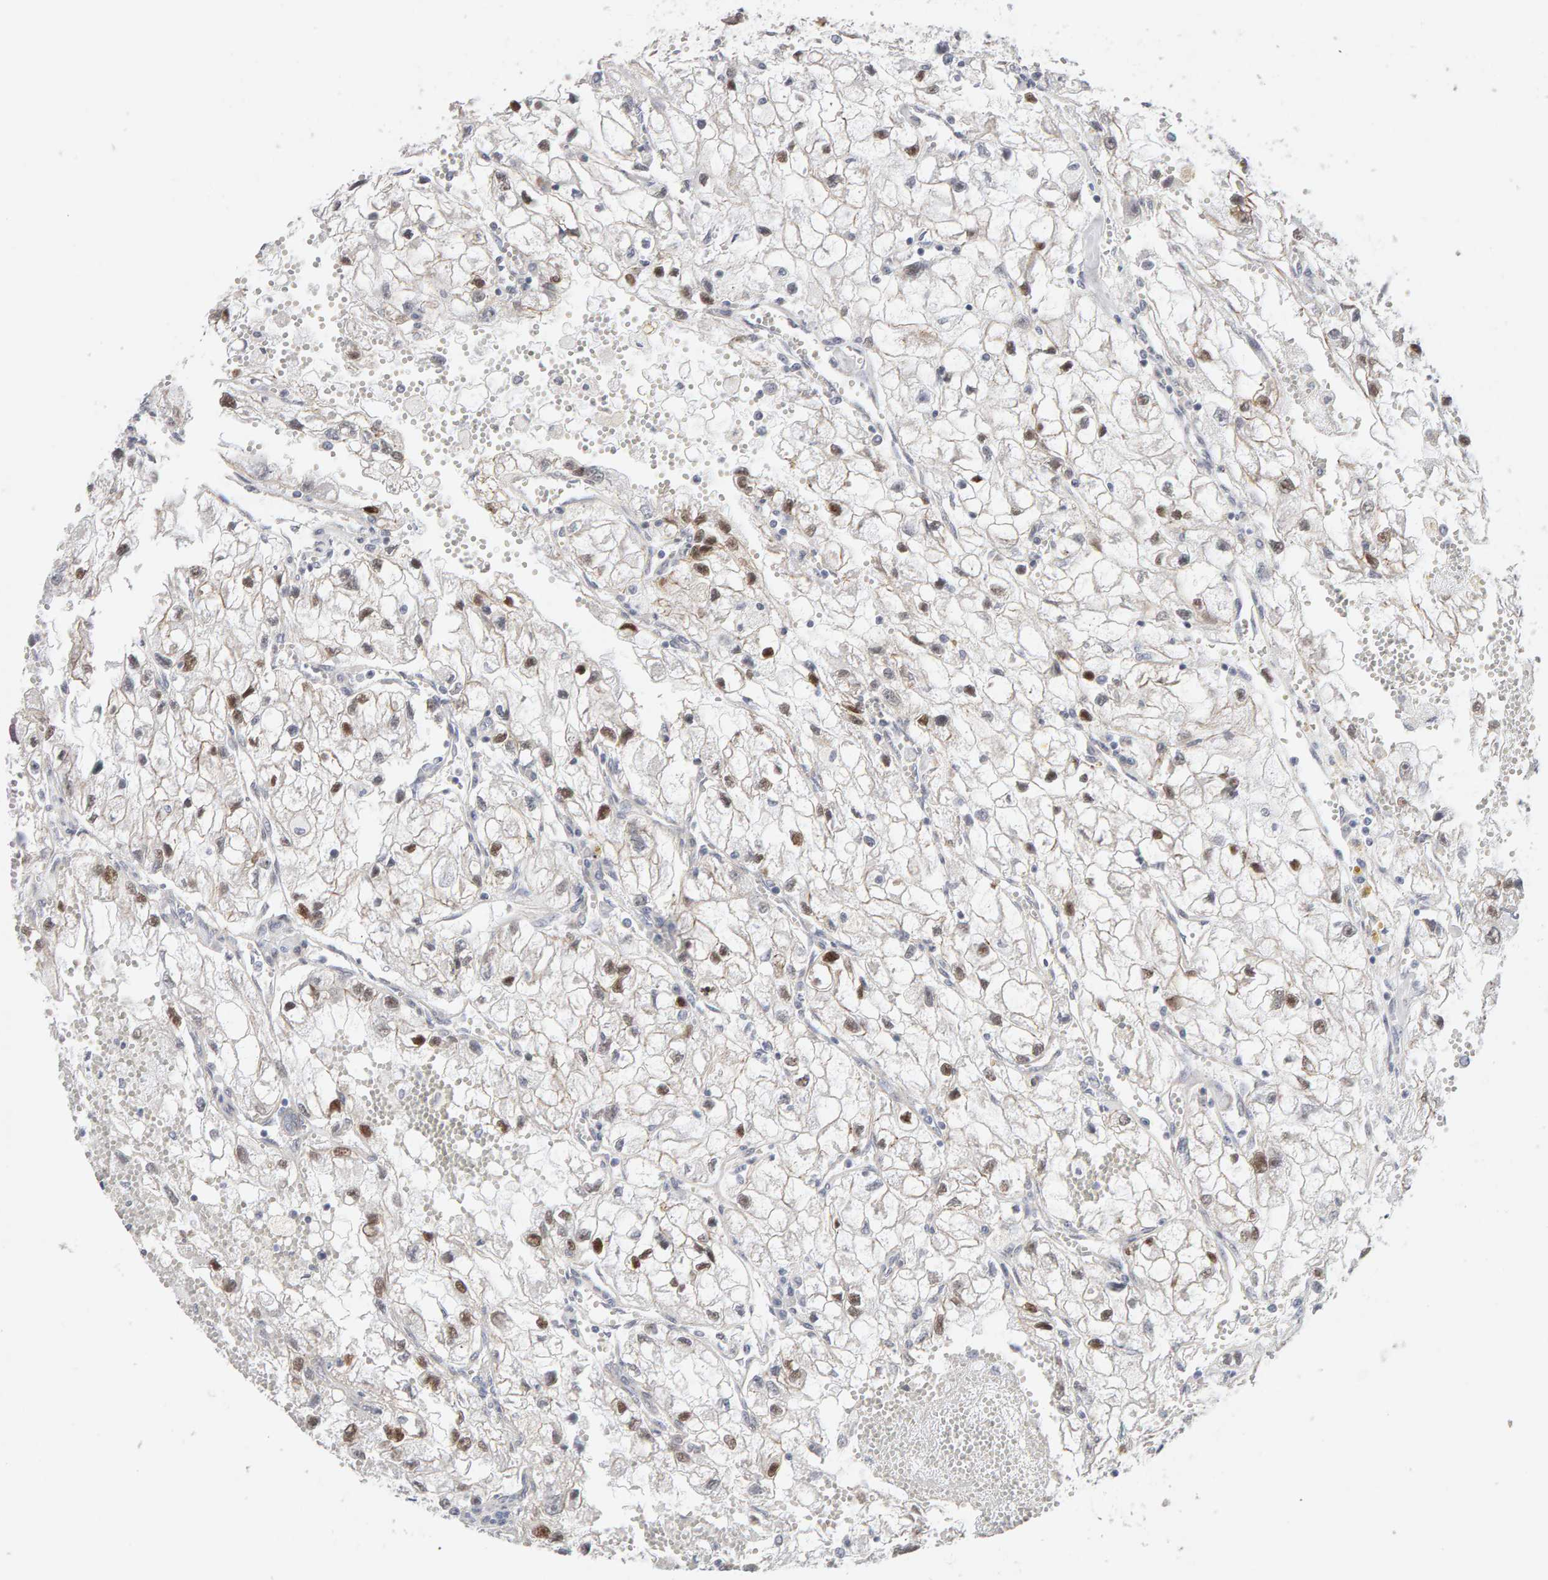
{"staining": {"intensity": "moderate", "quantity": ">75%", "location": "nuclear"}, "tissue": "renal cancer", "cell_type": "Tumor cells", "image_type": "cancer", "snomed": [{"axis": "morphology", "description": "Adenocarcinoma, NOS"}, {"axis": "topography", "description": "Kidney"}], "caption": "Immunohistochemical staining of human renal cancer shows moderate nuclear protein staining in approximately >75% of tumor cells. (Stains: DAB in brown, nuclei in blue, Microscopy: brightfield microscopy at high magnification).", "gene": "HNF4A", "patient": {"sex": "female", "age": 70}}